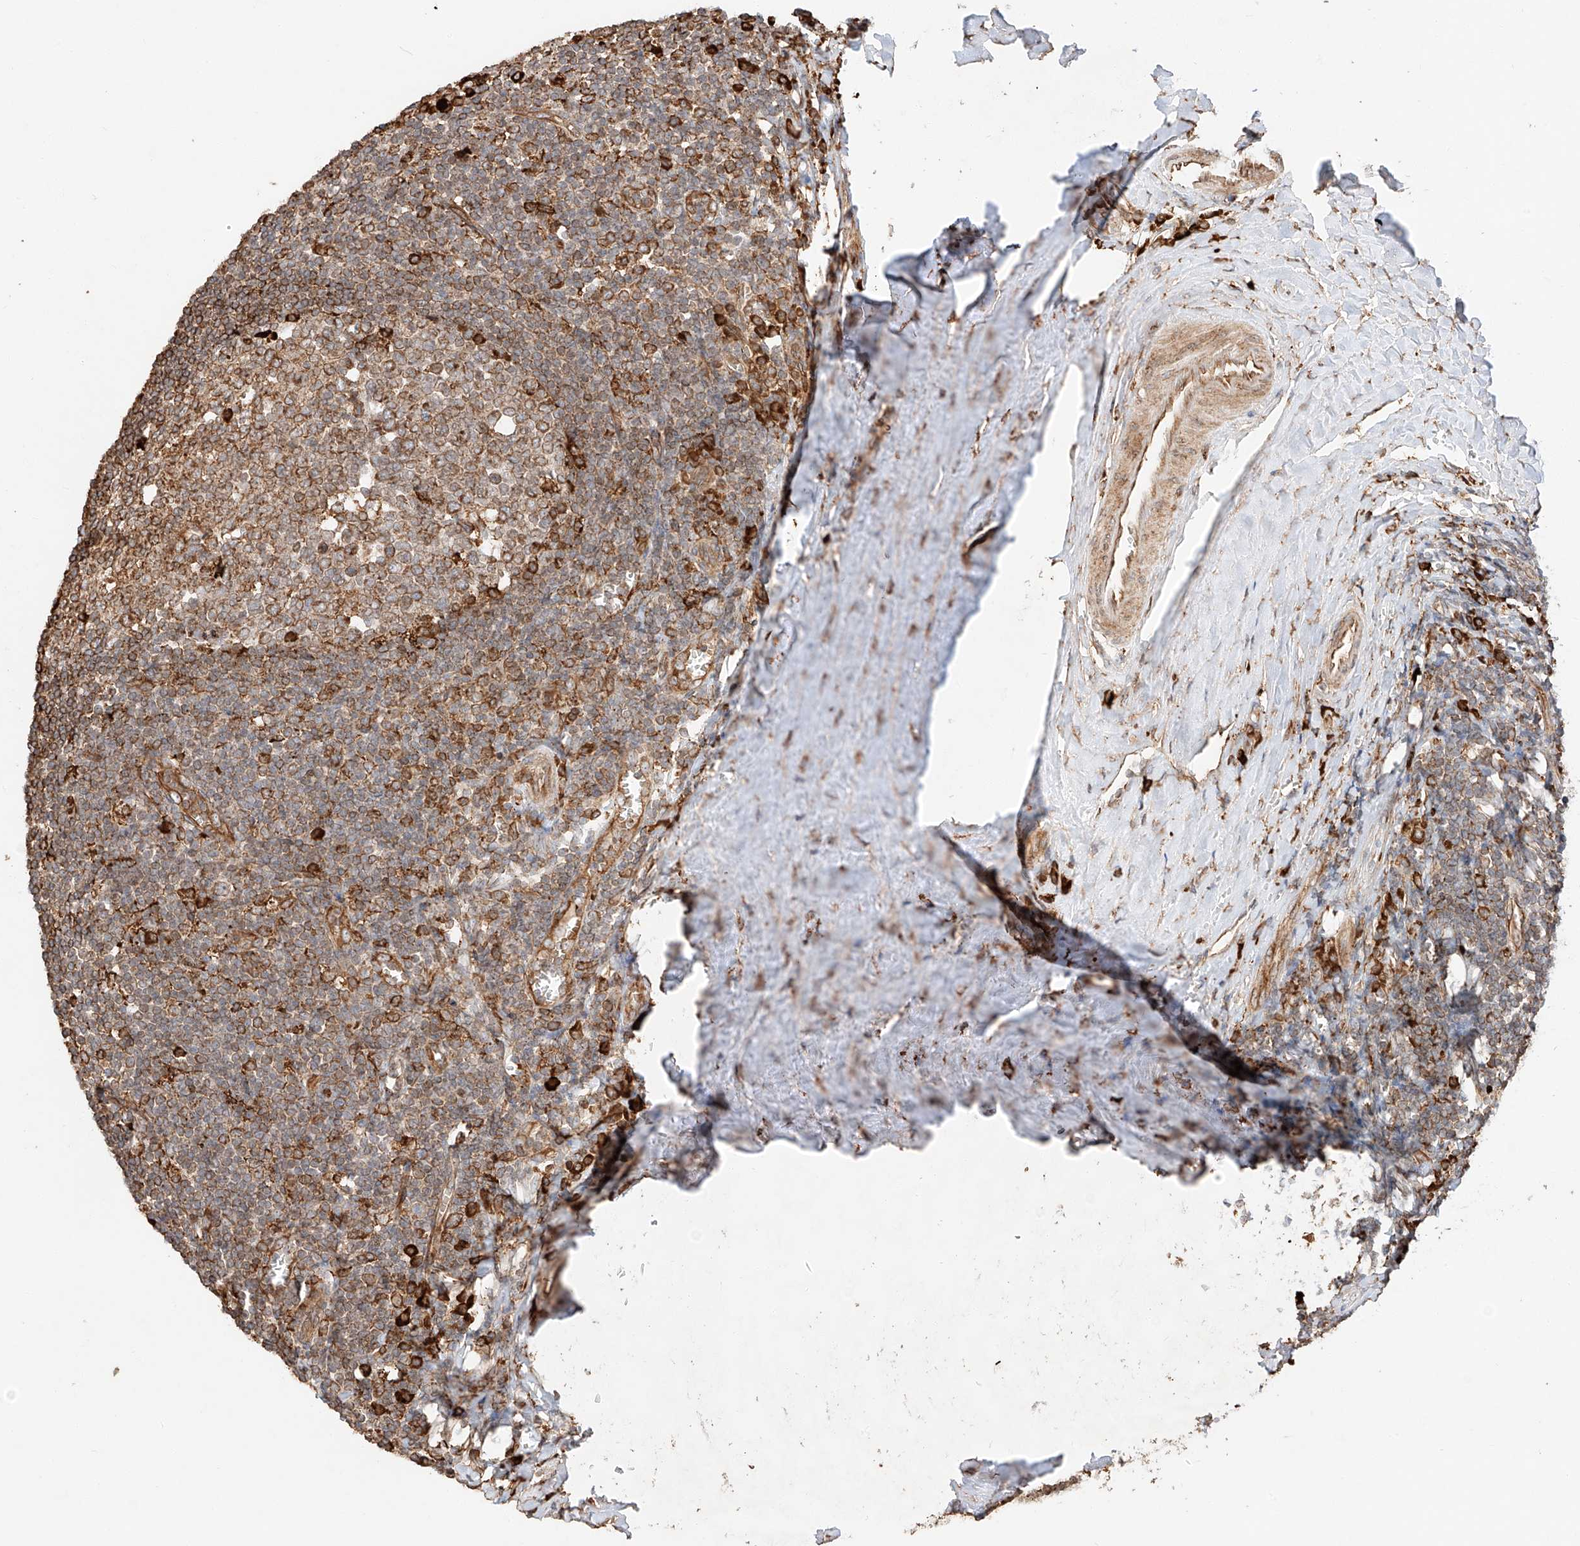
{"staining": {"intensity": "strong", "quantity": "25%-75%", "location": "cytoplasmic/membranous"}, "tissue": "tonsil", "cell_type": "Germinal center cells", "image_type": "normal", "snomed": [{"axis": "morphology", "description": "Normal tissue, NOS"}, {"axis": "topography", "description": "Tonsil"}], "caption": "Immunohistochemical staining of benign human tonsil displays strong cytoplasmic/membranous protein positivity in about 25%-75% of germinal center cells.", "gene": "ZNF84", "patient": {"sex": "male", "age": 27}}